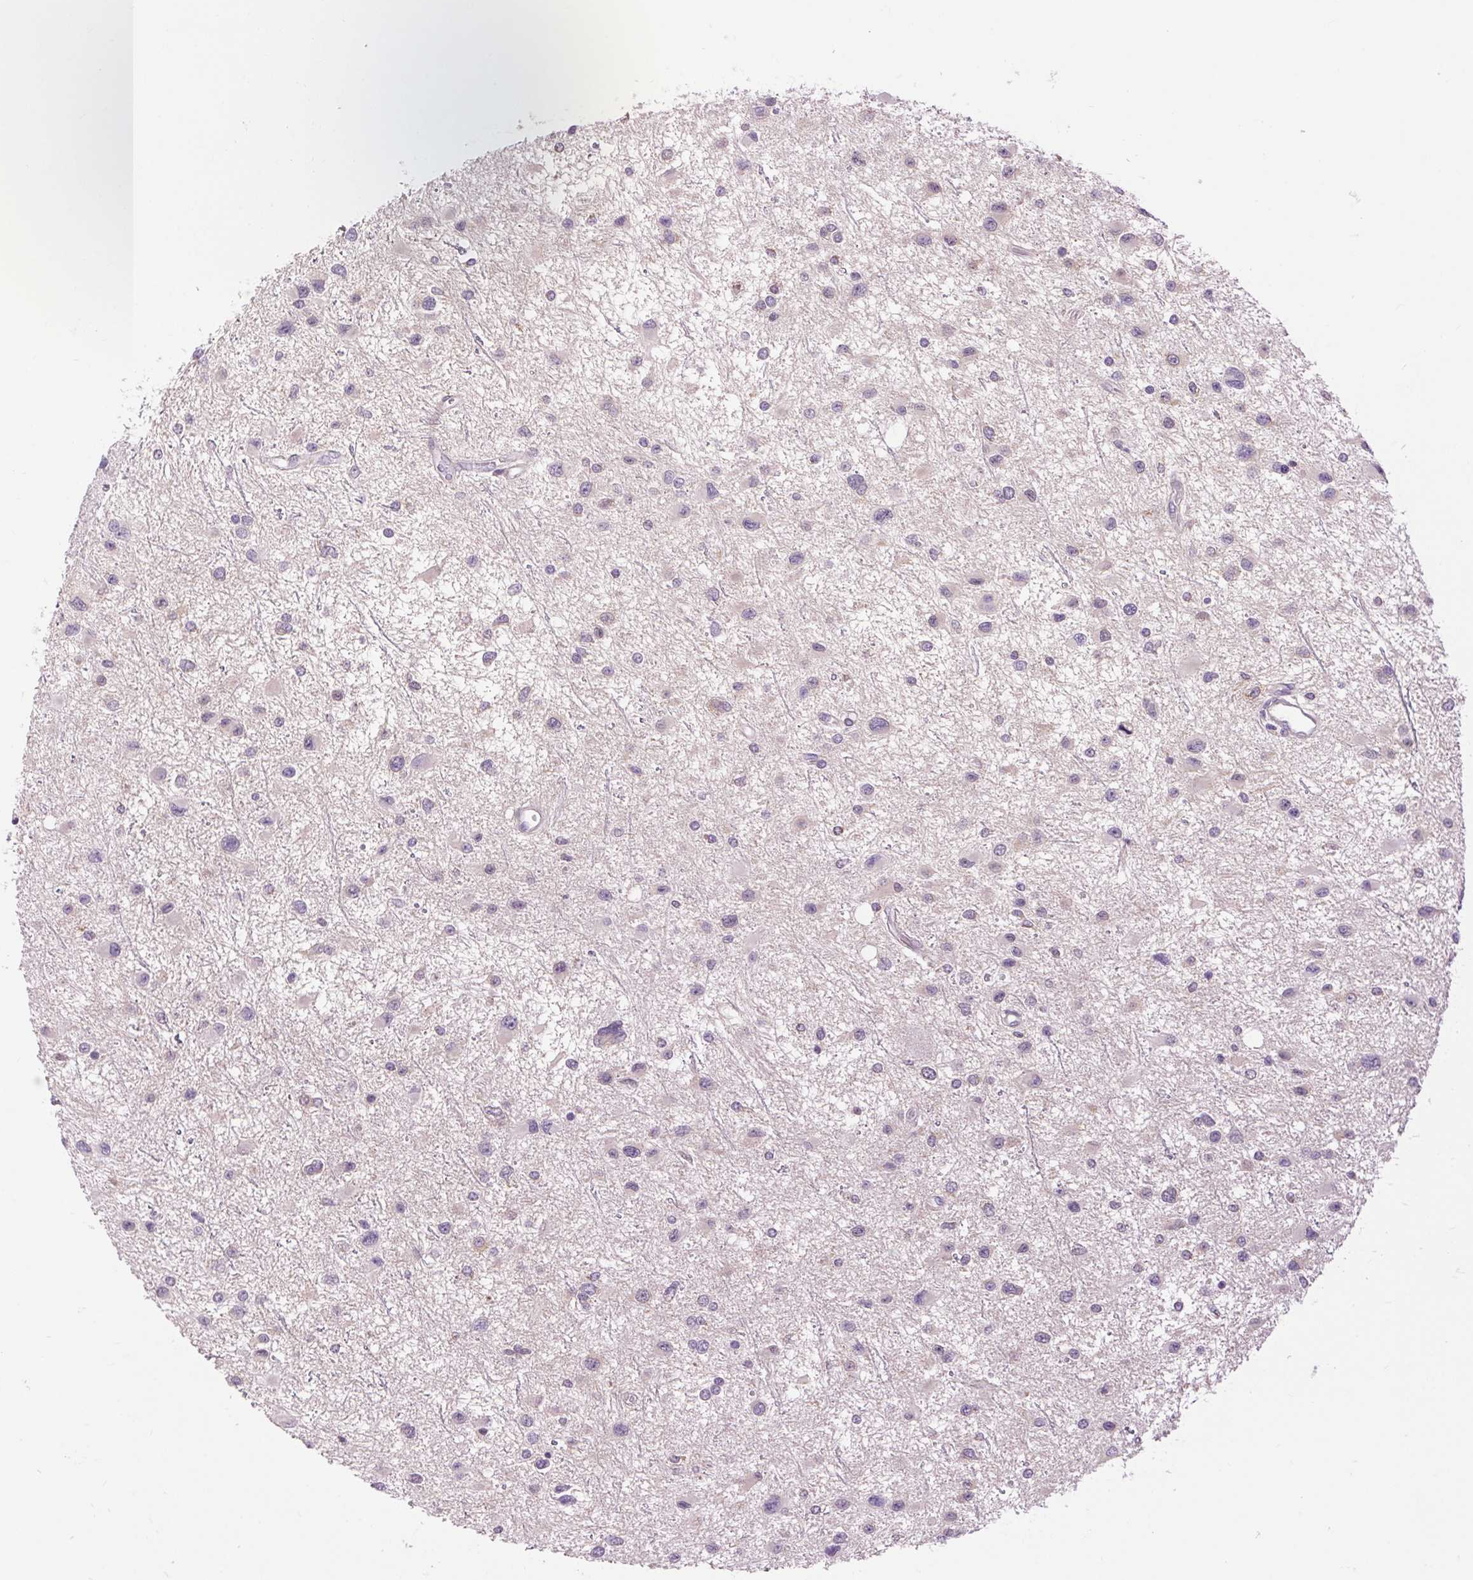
{"staining": {"intensity": "negative", "quantity": "none", "location": "none"}, "tissue": "glioma", "cell_type": "Tumor cells", "image_type": "cancer", "snomed": [{"axis": "morphology", "description": "Glioma, malignant, Low grade"}, {"axis": "topography", "description": "Brain"}], "caption": "Tumor cells are negative for protein expression in human malignant glioma (low-grade).", "gene": "SOWAHC", "patient": {"sex": "female", "age": 32}}